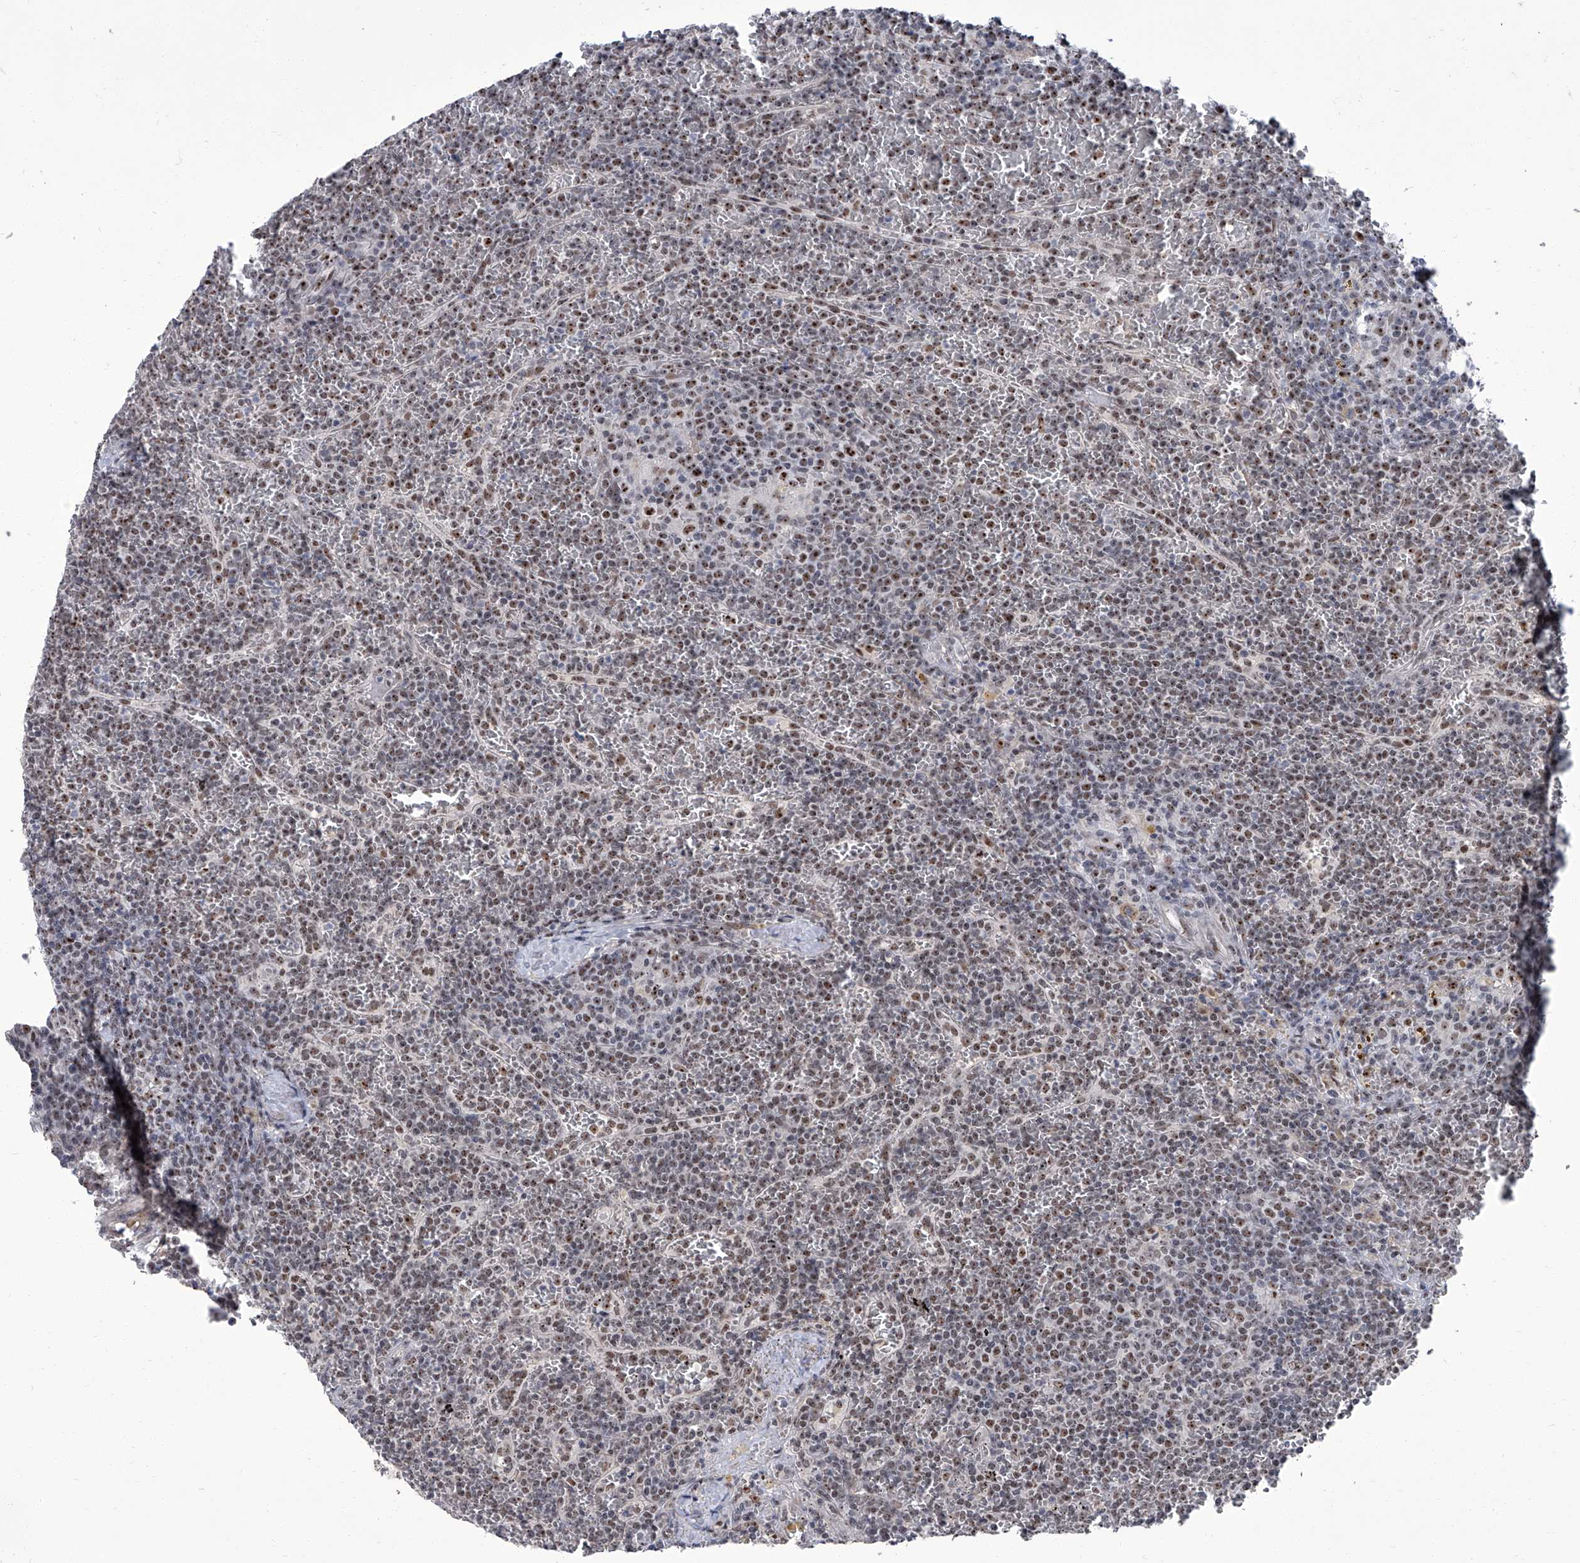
{"staining": {"intensity": "moderate", "quantity": "25%-75%", "location": "nuclear"}, "tissue": "lymphoma", "cell_type": "Tumor cells", "image_type": "cancer", "snomed": [{"axis": "morphology", "description": "Malignant lymphoma, non-Hodgkin's type, Low grade"}, {"axis": "topography", "description": "Spleen"}], "caption": "Low-grade malignant lymphoma, non-Hodgkin's type tissue reveals moderate nuclear expression in approximately 25%-75% of tumor cells, visualized by immunohistochemistry.", "gene": "CMTR1", "patient": {"sex": "female", "age": 19}}